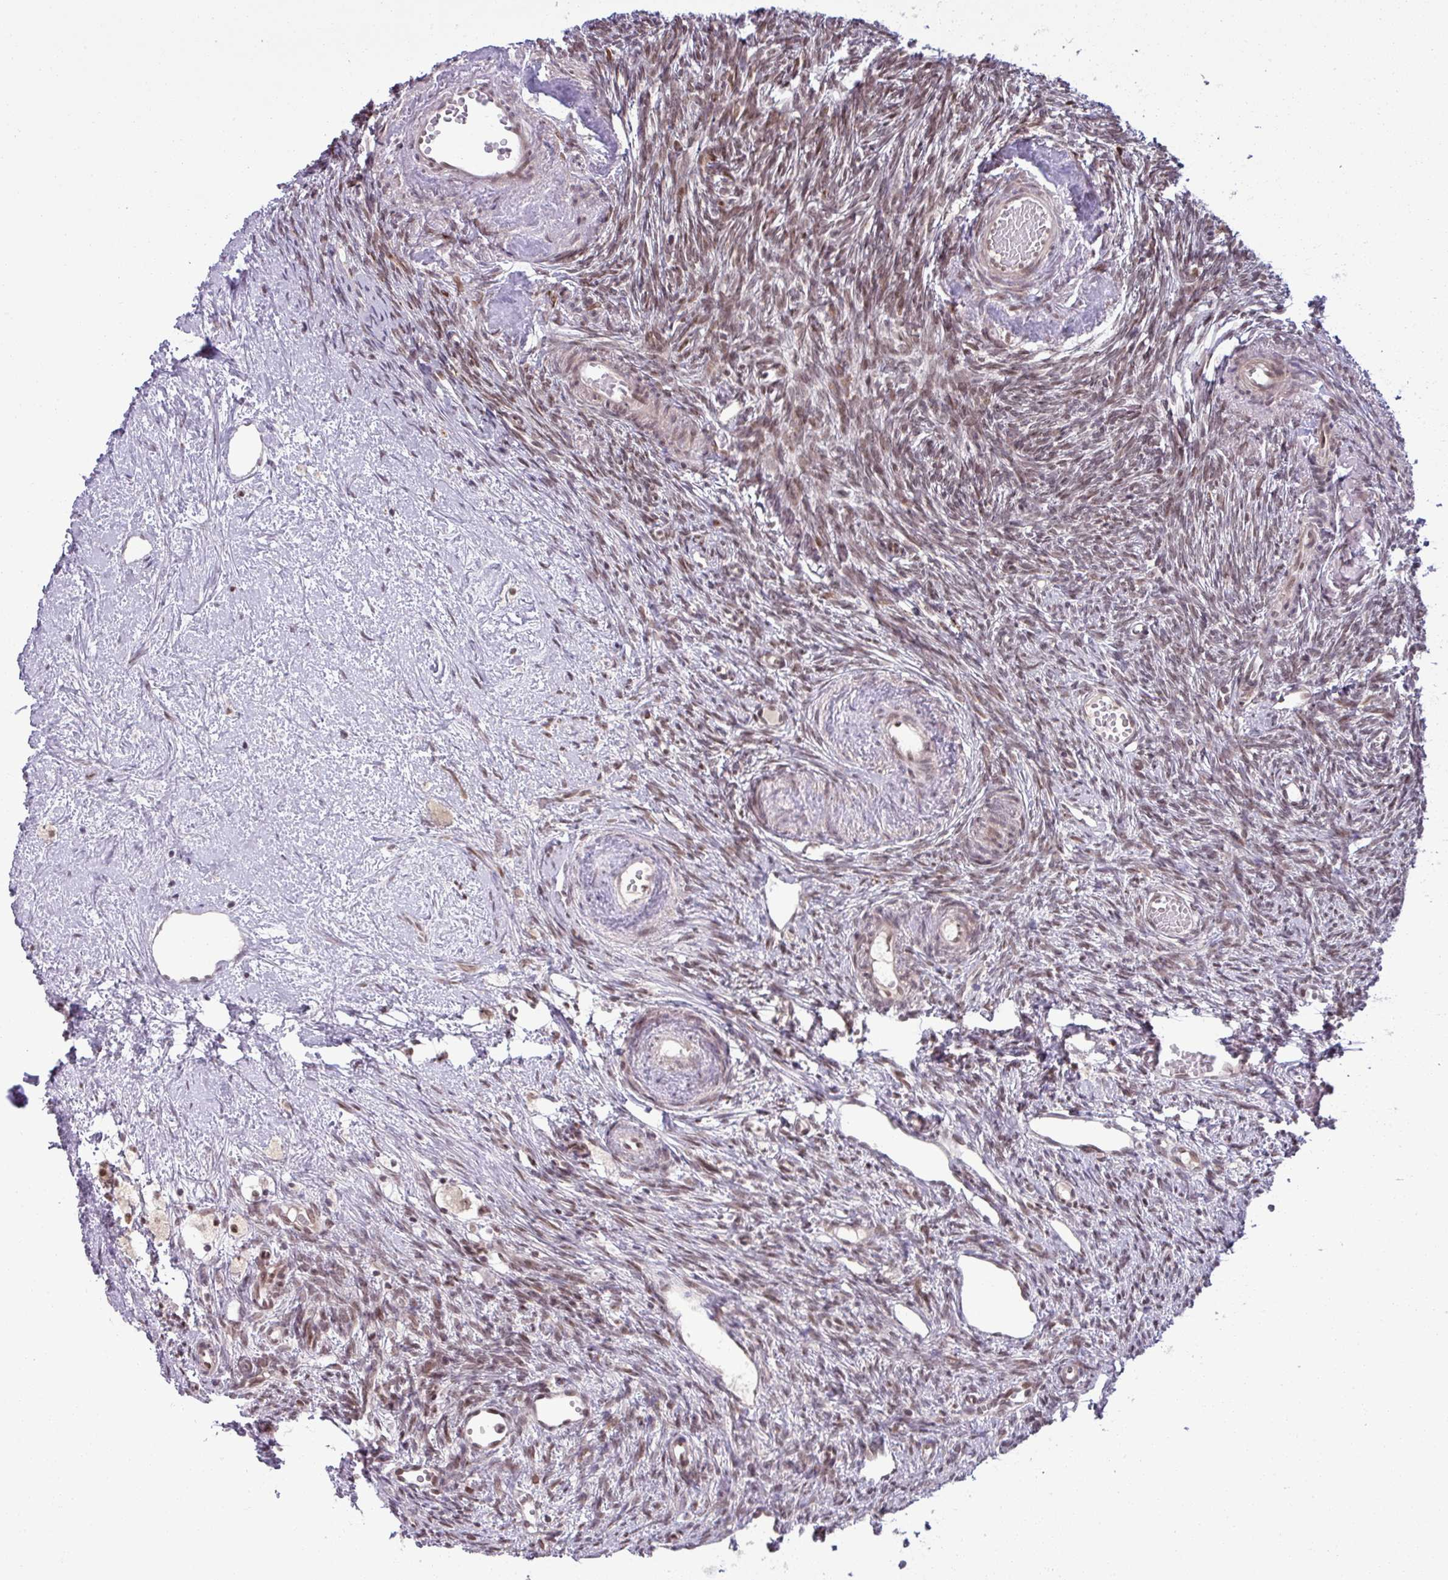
{"staining": {"intensity": "moderate", "quantity": ">75%", "location": "nuclear"}, "tissue": "ovary", "cell_type": "Follicle cells", "image_type": "normal", "snomed": [{"axis": "morphology", "description": "Normal tissue, NOS"}, {"axis": "topography", "description": "Ovary"}], "caption": "Ovary stained with DAB (3,3'-diaminobenzidine) immunohistochemistry reveals medium levels of moderate nuclear staining in about >75% of follicle cells.", "gene": "PTPN20", "patient": {"sex": "female", "age": 51}}